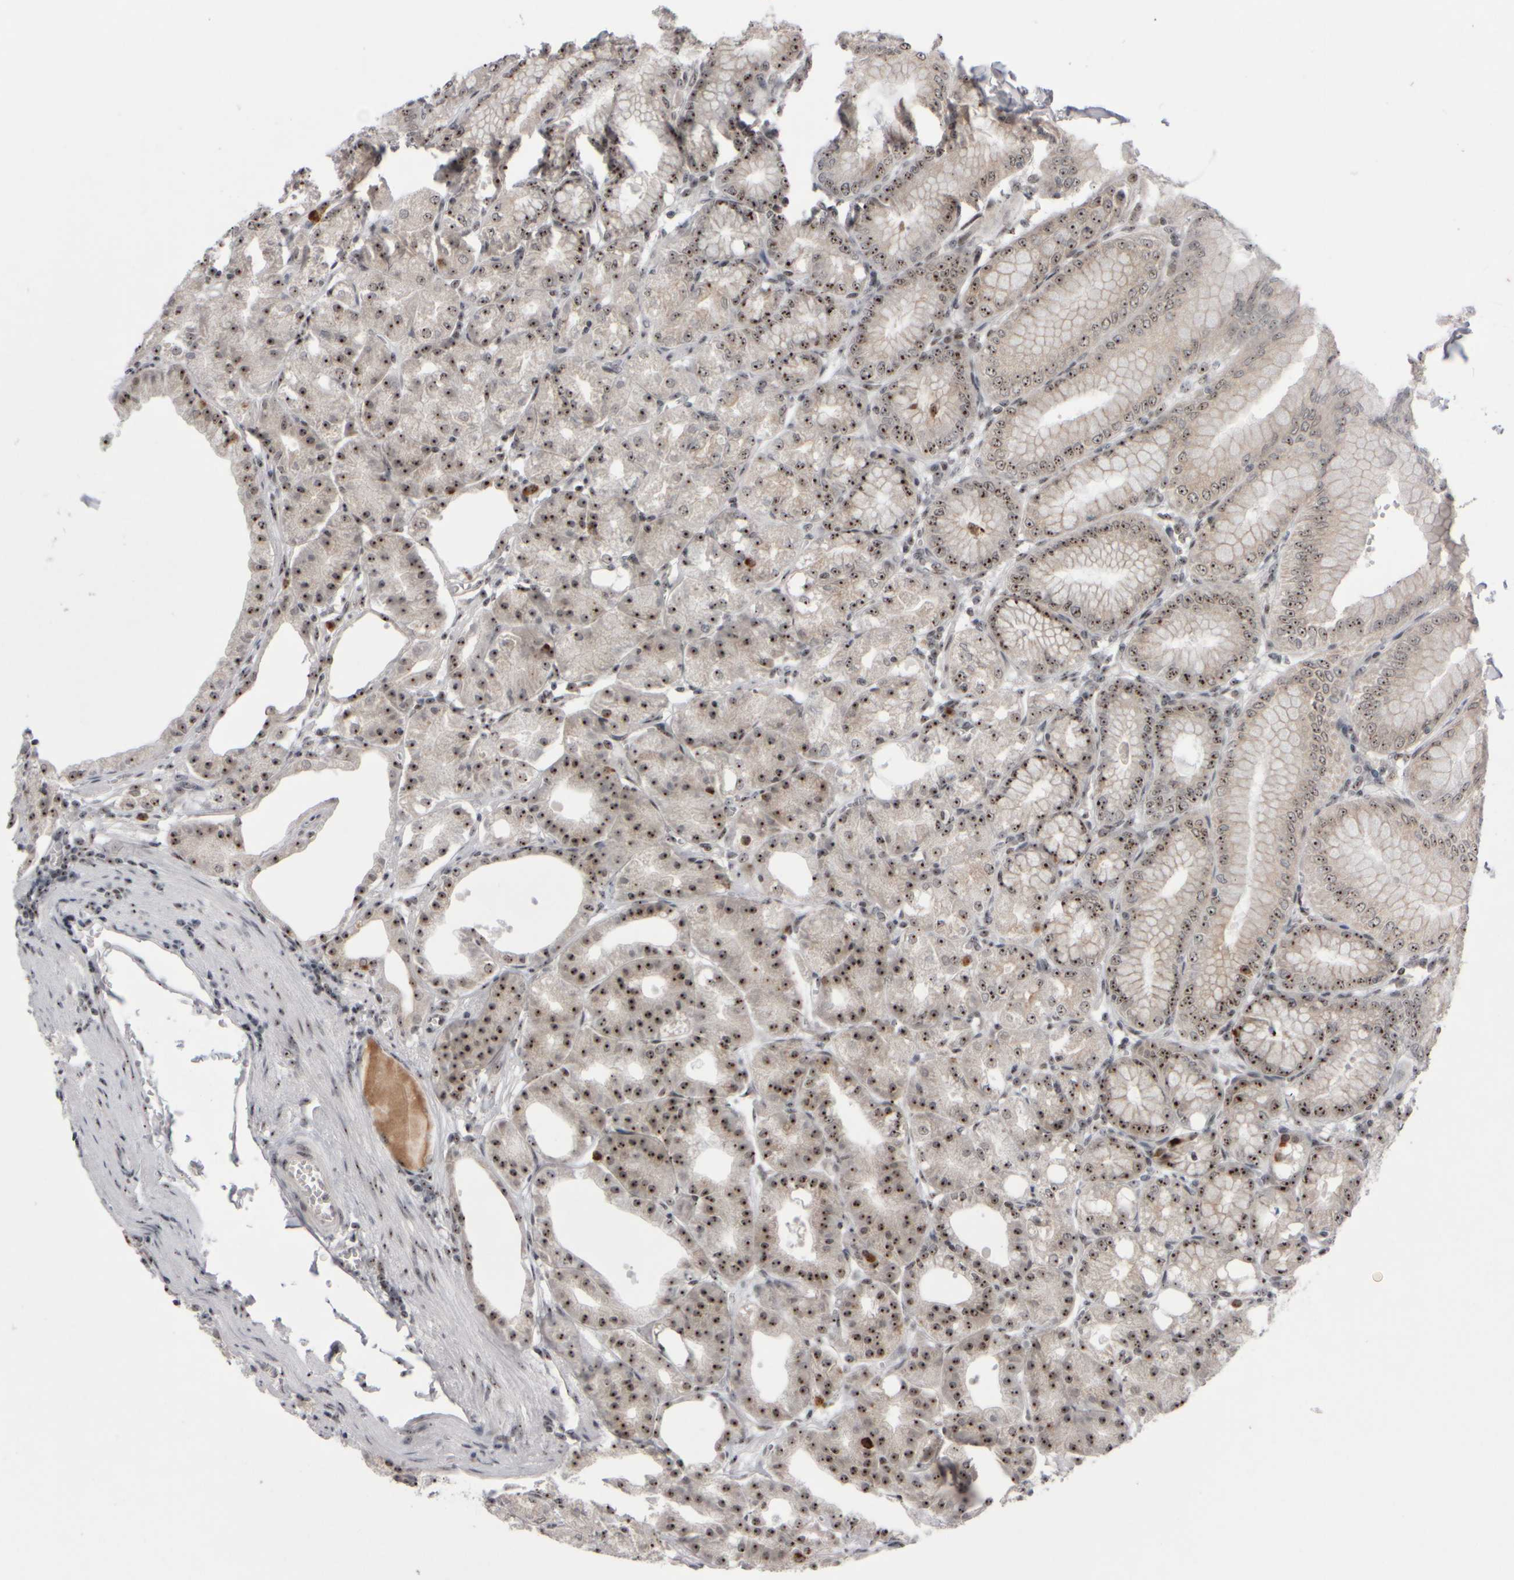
{"staining": {"intensity": "moderate", "quantity": ">75%", "location": "nuclear"}, "tissue": "stomach", "cell_type": "Glandular cells", "image_type": "normal", "snomed": [{"axis": "morphology", "description": "Normal tissue, NOS"}, {"axis": "topography", "description": "Stomach, lower"}], "caption": "Moderate nuclear expression is appreciated in approximately >75% of glandular cells in normal stomach.", "gene": "SURF6", "patient": {"sex": "male", "age": 71}}